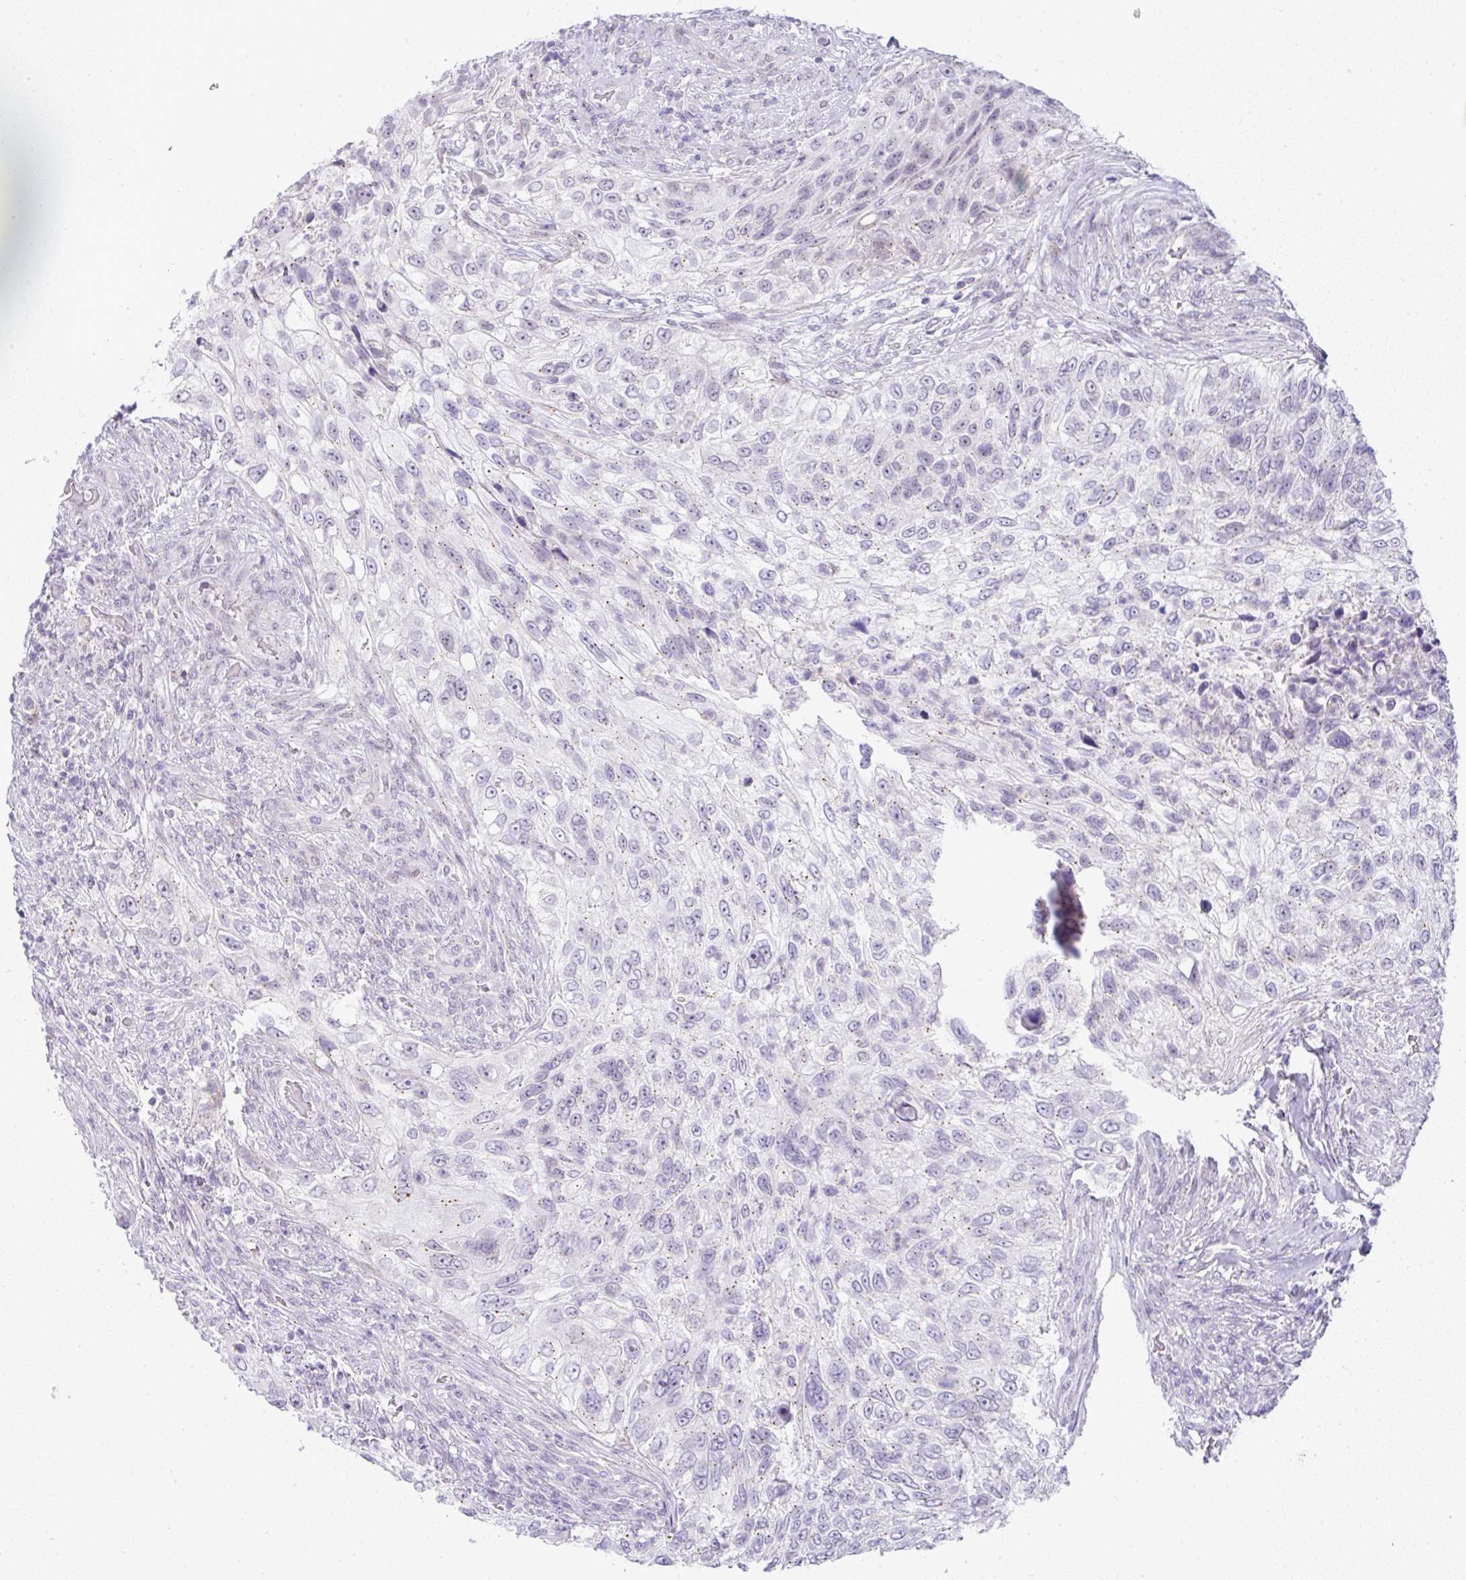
{"staining": {"intensity": "weak", "quantity": "<25%", "location": "cytoplasmic/membranous"}, "tissue": "urothelial cancer", "cell_type": "Tumor cells", "image_type": "cancer", "snomed": [{"axis": "morphology", "description": "Urothelial carcinoma, High grade"}, {"axis": "topography", "description": "Urinary bladder"}], "caption": "Tumor cells show no significant protein expression in urothelial cancer.", "gene": "FAM177A1", "patient": {"sex": "female", "age": 60}}